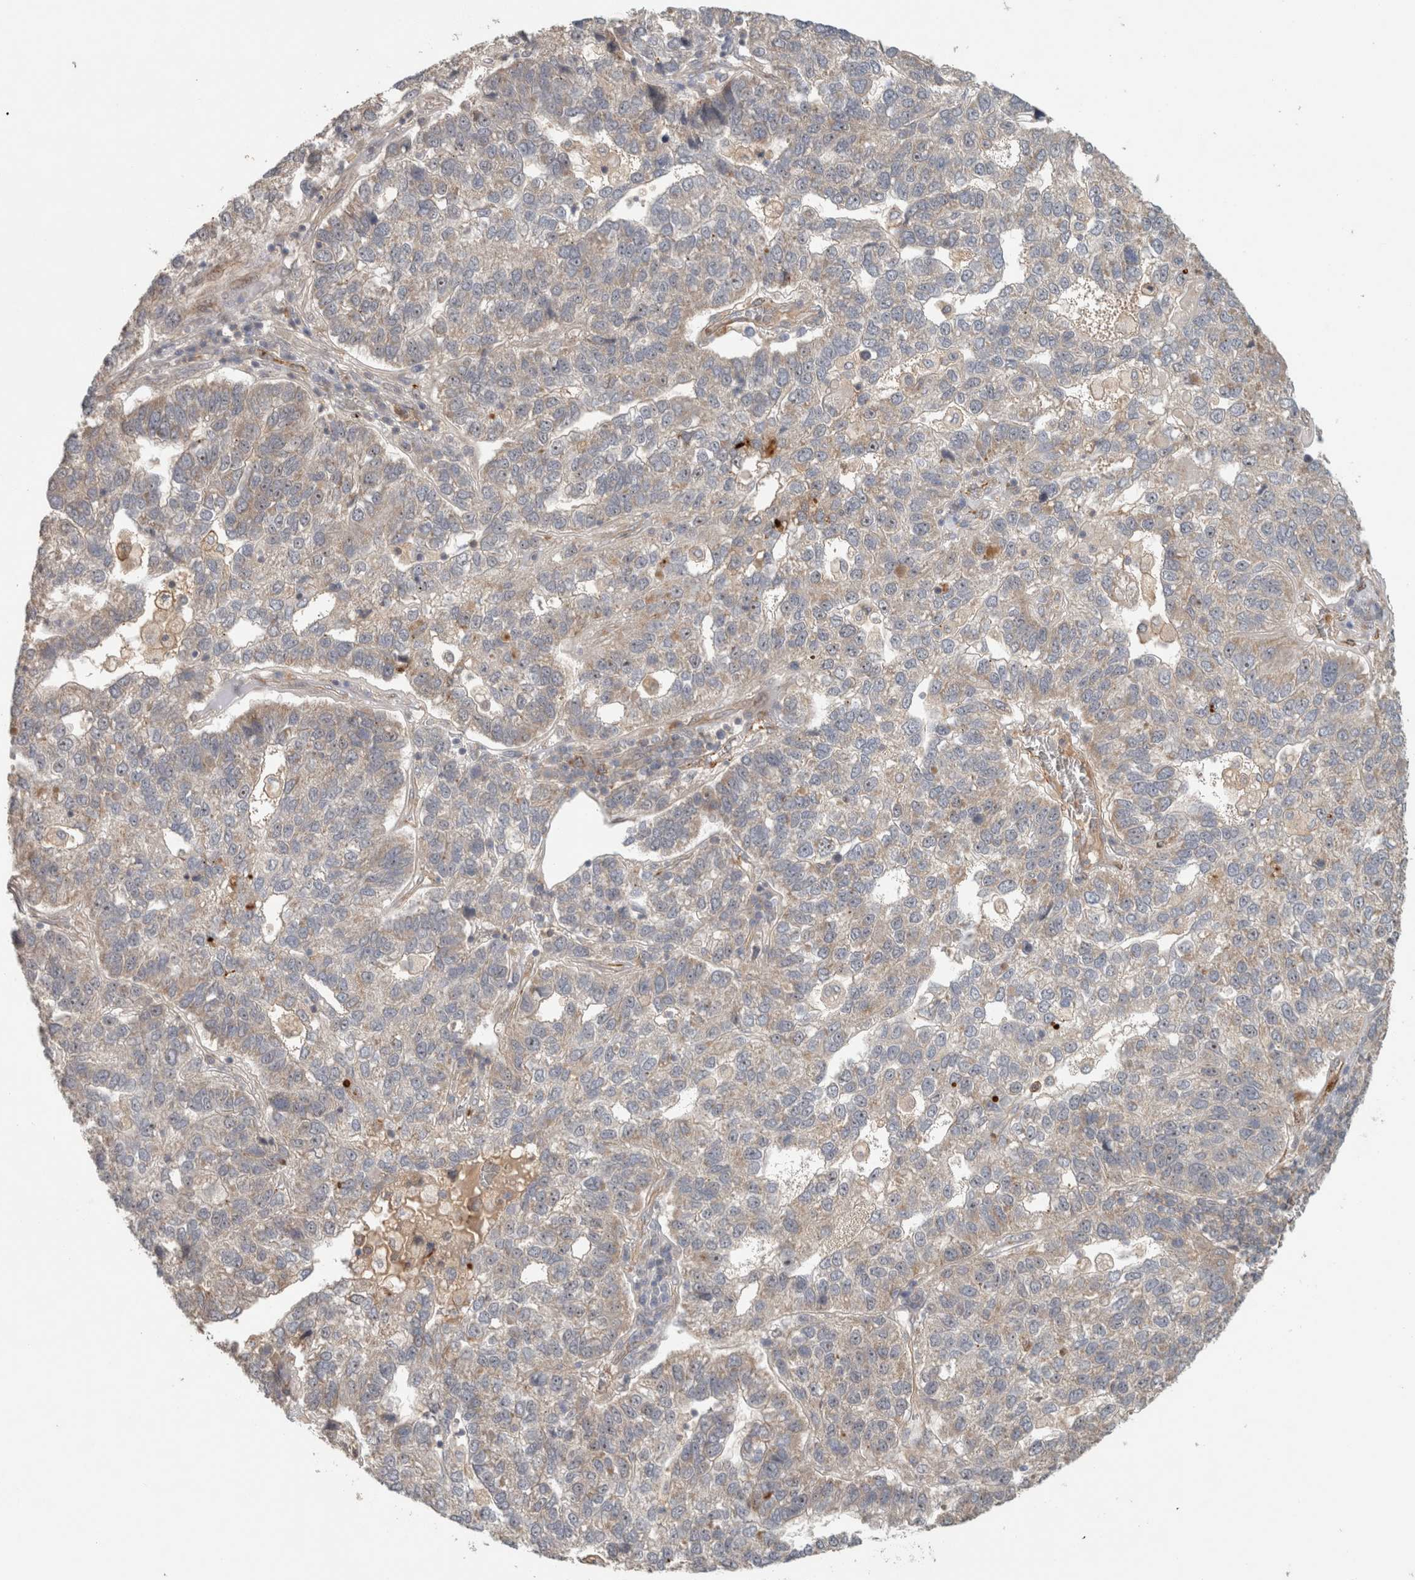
{"staining": {"intensity": "negative", "quantity": "none", "location": "none"}, "tissue": "pancreatic cancer", "cell_type": "Tumor cells", "image_type": "cancer", "snomed": [{"axis": "morphology", "description": "Adenocarcinoma, NOS"}, {"axis": "topography", "description": "Pancreas"}], "caption": "High magnification brightfield microscopy of pancreatic cancer stained with DAB (brown) and counterstained with hematoxylin (blue): tumor cells show no significant positivity. The staining is performed using DAB brown chromogen with nuclei counter-stained in using hematoxylin.", "gene": "SIPA1L2", "patient": {"sex": "female", "age": 61}}